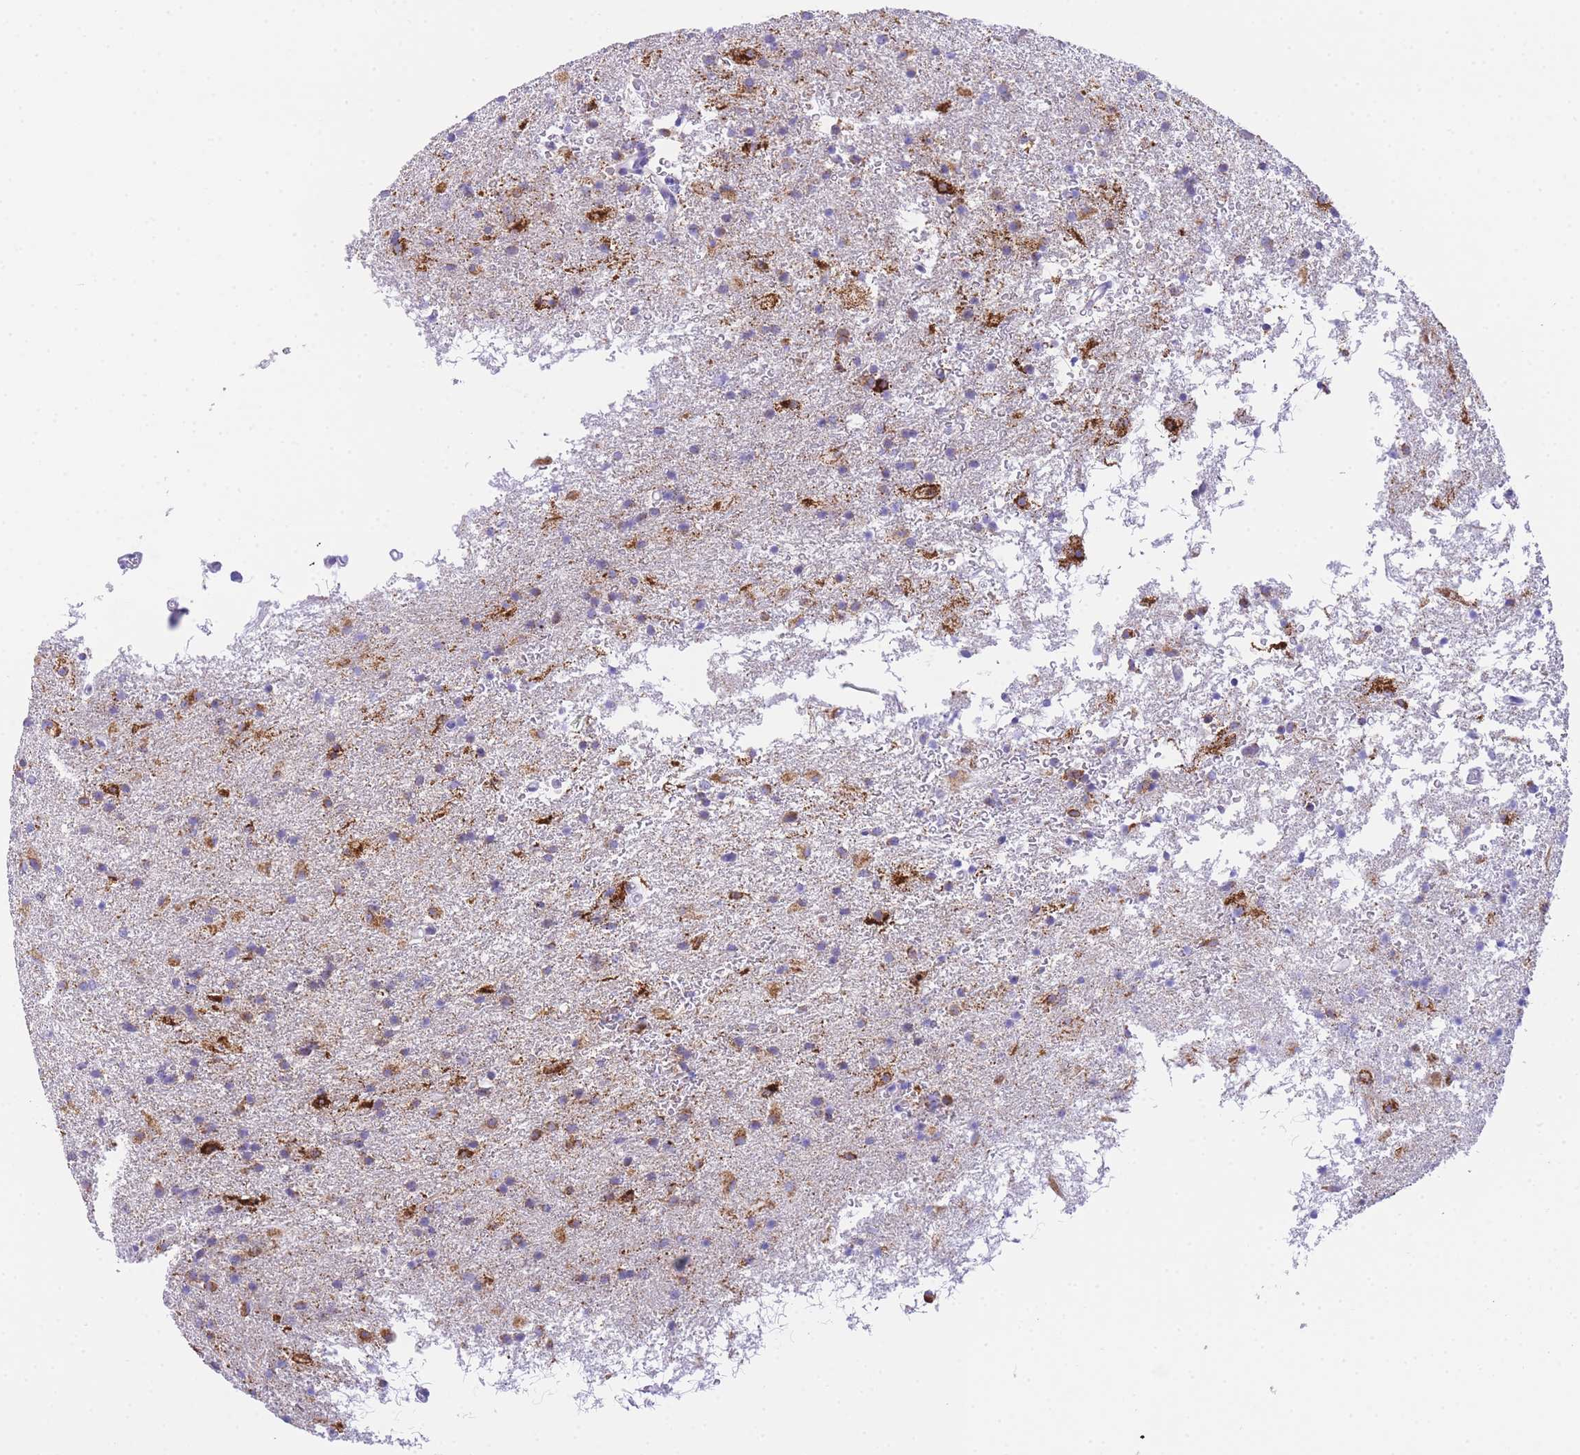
{"staining": {"intensity": "strong", "quantity": "<25%", "location": "cytoplasmic/membranous"}, "tissue": "glioma", "cell_type": "Tumor cells", "image_type": "cancer", "snomed": [{"axis": "morphology", "description": "Glioma, malignant, Low grade"}, {"axis": "topography", "description": "Brain"}], "caption": "Protein staining demonstrates strong cytoplasmic/membranous staining in about <25% of tumor cells in glioma. (IHC, brightfield microscopy, high magnification).", "gene": "NKD2", "patient": {"sex": "male", "age": 65}}